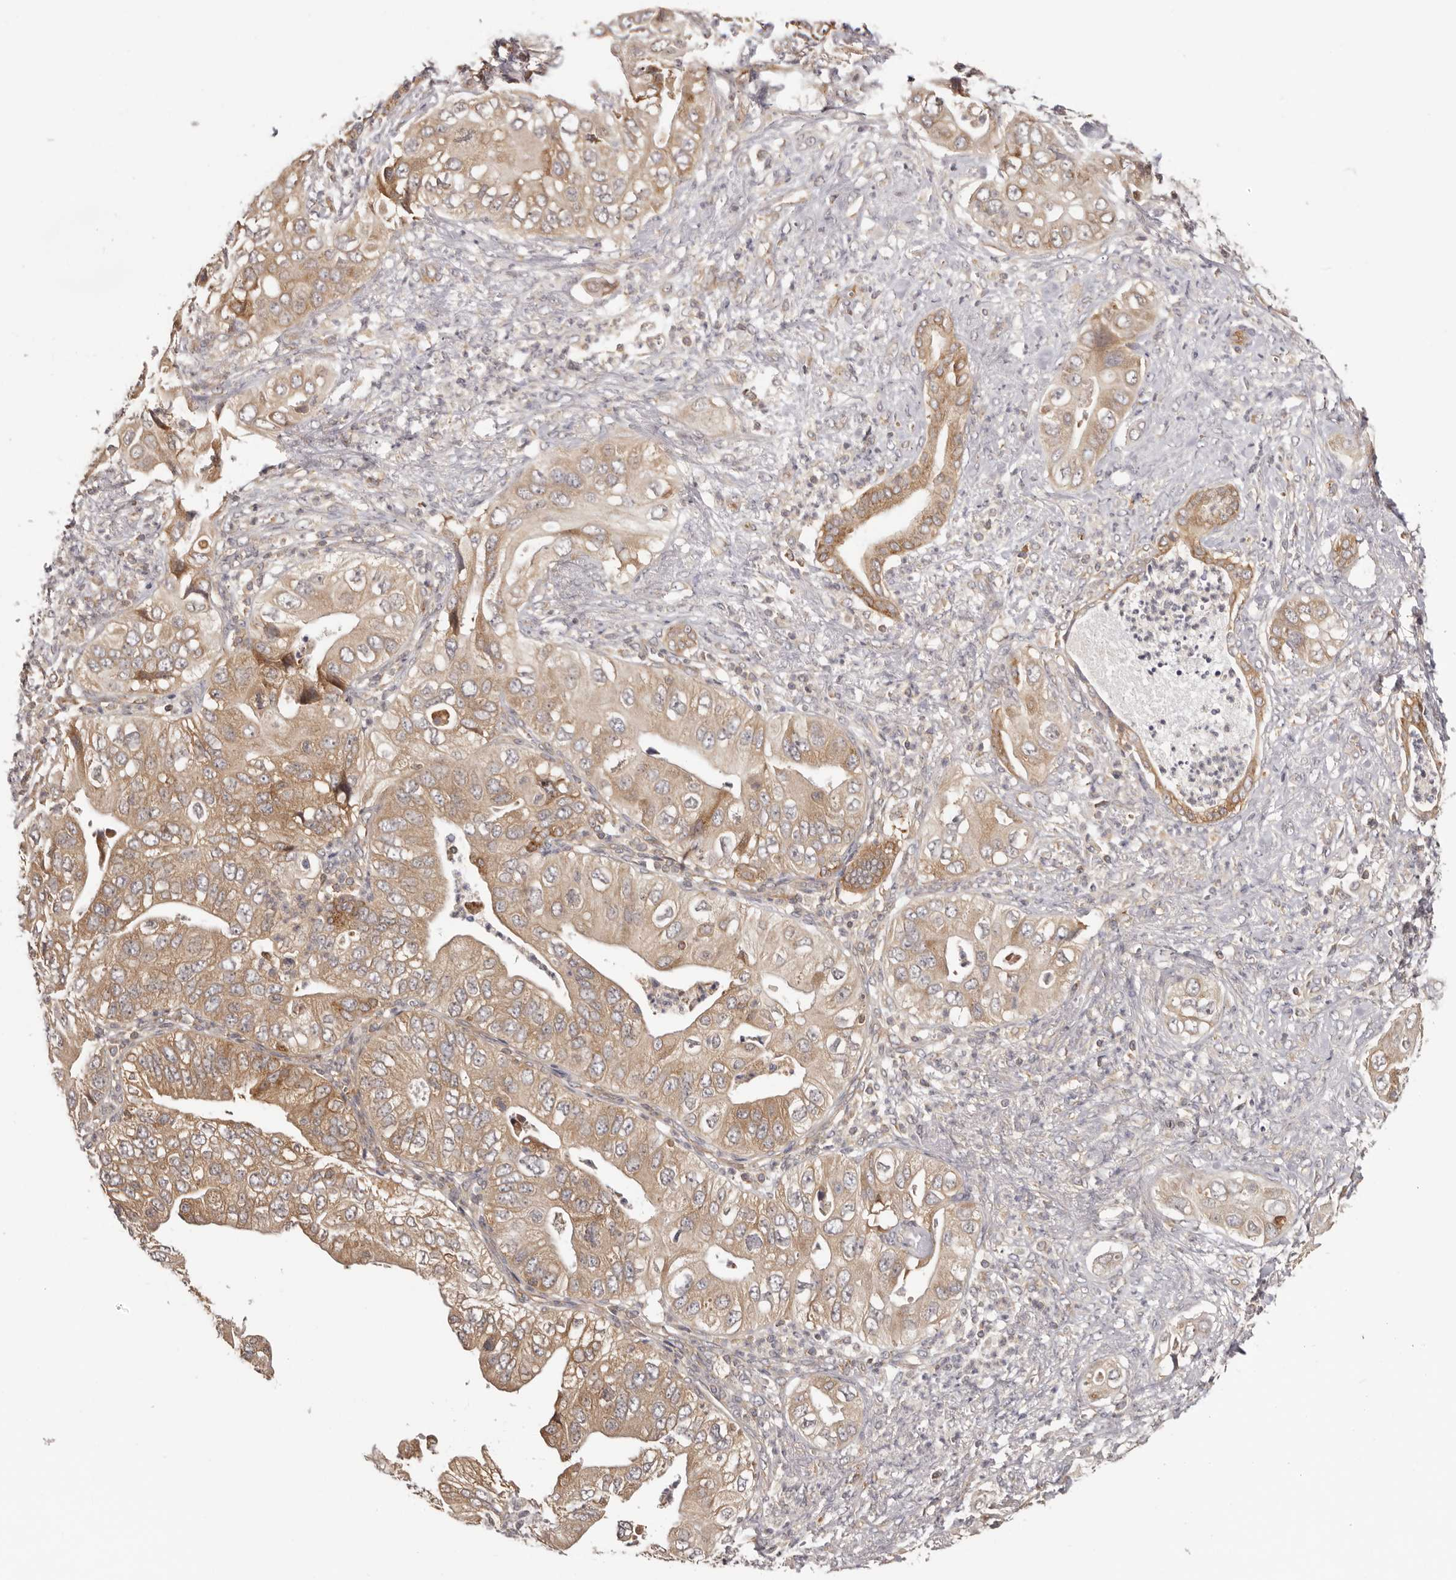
{"staining": {"intensity": "moderate", "quantity": ">75%", "location": "cytoplasmic/membranous"}, "tissue": "pancreatic cancer", "cell_type": "Tumor cells", "image_type": "cancer", "snomed": [{"axis": "morphology", "description": "Adenocarcinoma, NOS"}, {"axis": "topography", "description": "Pancreas"}], "caption": "An immunohistochemistry histopathology image of tumor tissue is shown. Protein staining in brown highlights moderate cytoplasmic/membranous positivity in pancreatic cancer (adenocarcinoma) within tumor cells.", "gene": "EEF1E1", "patient": {"sex": "female", "age": 78}}